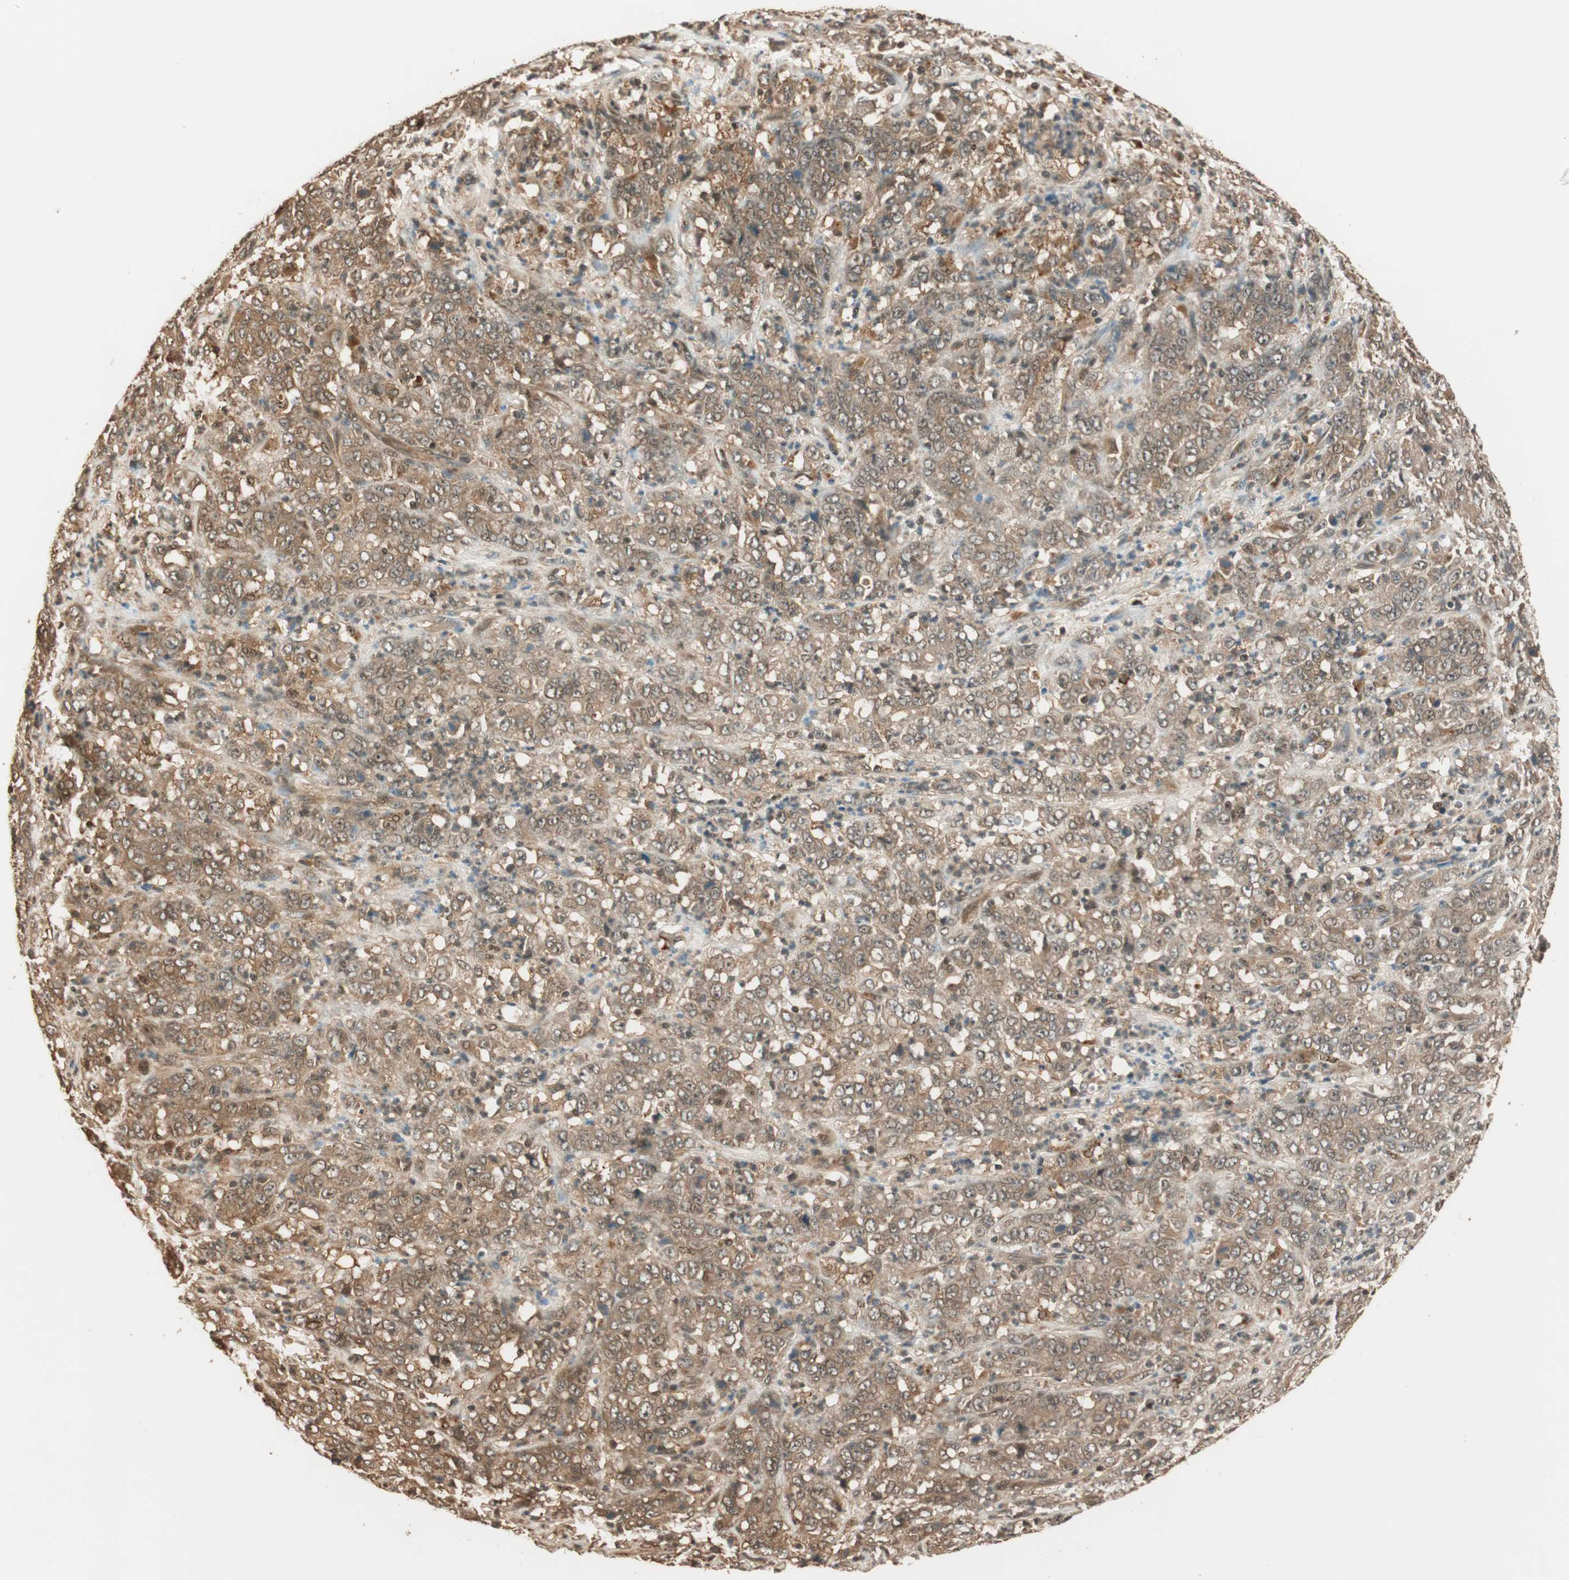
{"staining": {"intensity": "moderate", "quantity": ">75%", "location": "cytoplasmic/membranous"}, "tissue": "stomach cancer", "cell_type": "Tumor cells", "image_type": "cancer", "snomed": [{"axis": "morphology", "description": "Adenocarcinoma, NOS"}, {"axis": "topography", "description": "Stomach, lower"}], "caption": "Brown immunohistochemical staining in human adenocarcinoma (stomach) shows moderate cytoplasmic/membranous expression in about >75% of tumor cells.", "gene": "ZNF443", "patient": {"sex": "female", "age": 71}}